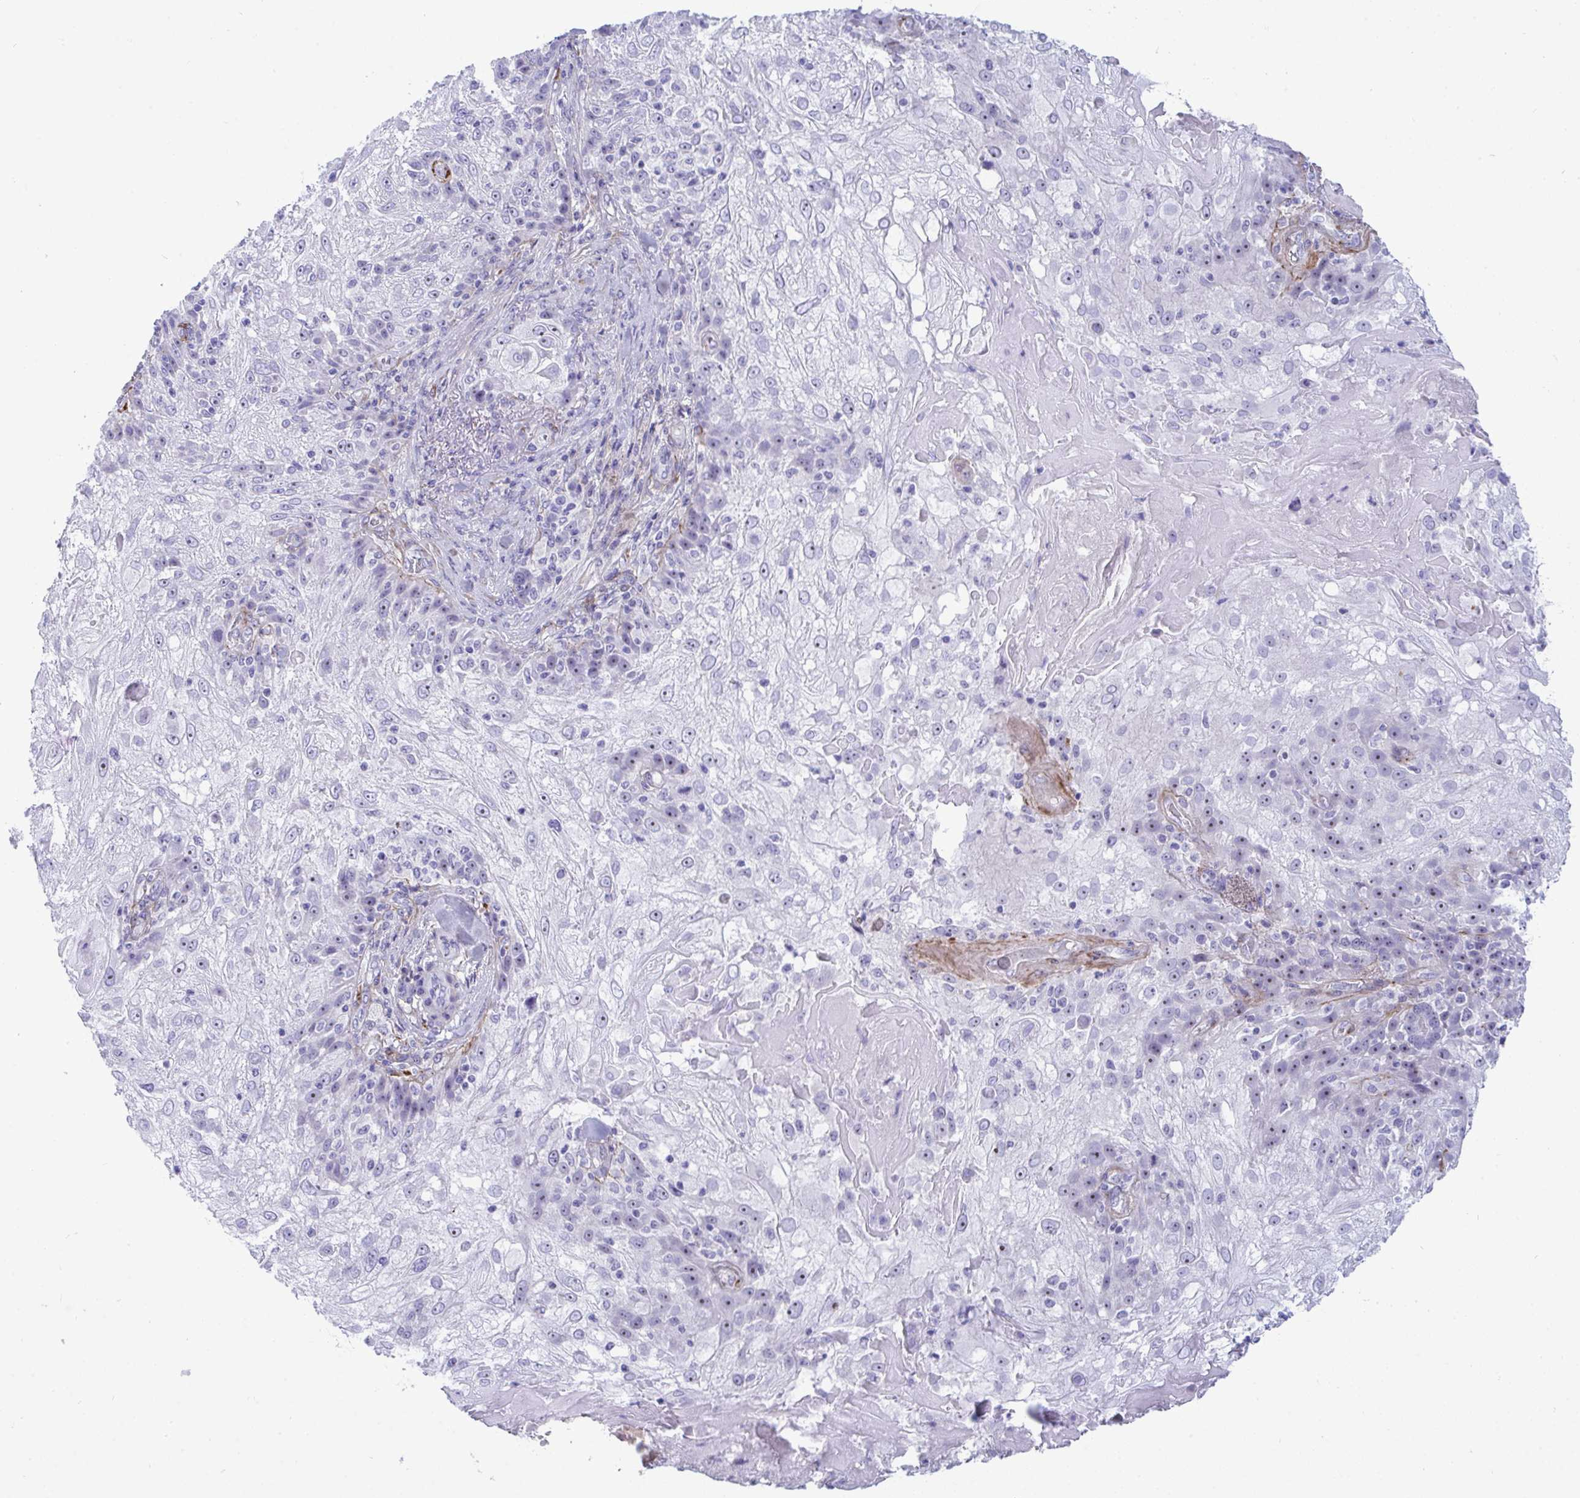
{"staining": {"intensity": "negative", "quantity": "none", "location": "none"}, "tissue": "skin cancer", "cell_type": "Tumor cells", "image_type": "cancer", "snomed": [{"axis": "morphology", "description": "Normal tissue, NOS"}, {"axis": "morphology", "description": "Squamous cell carcinoma, NOS"}, {"axis": "topography", "description": "Skin"}], "caption": "This is a photomicrograph of immunohistochemistry (IHC) staining of skin cancer (squamous cell carcinoma), which shows no positivity in tumor cells.", "gene": "LHFPL6", "patient": {"sex": "female", "age": 83}}